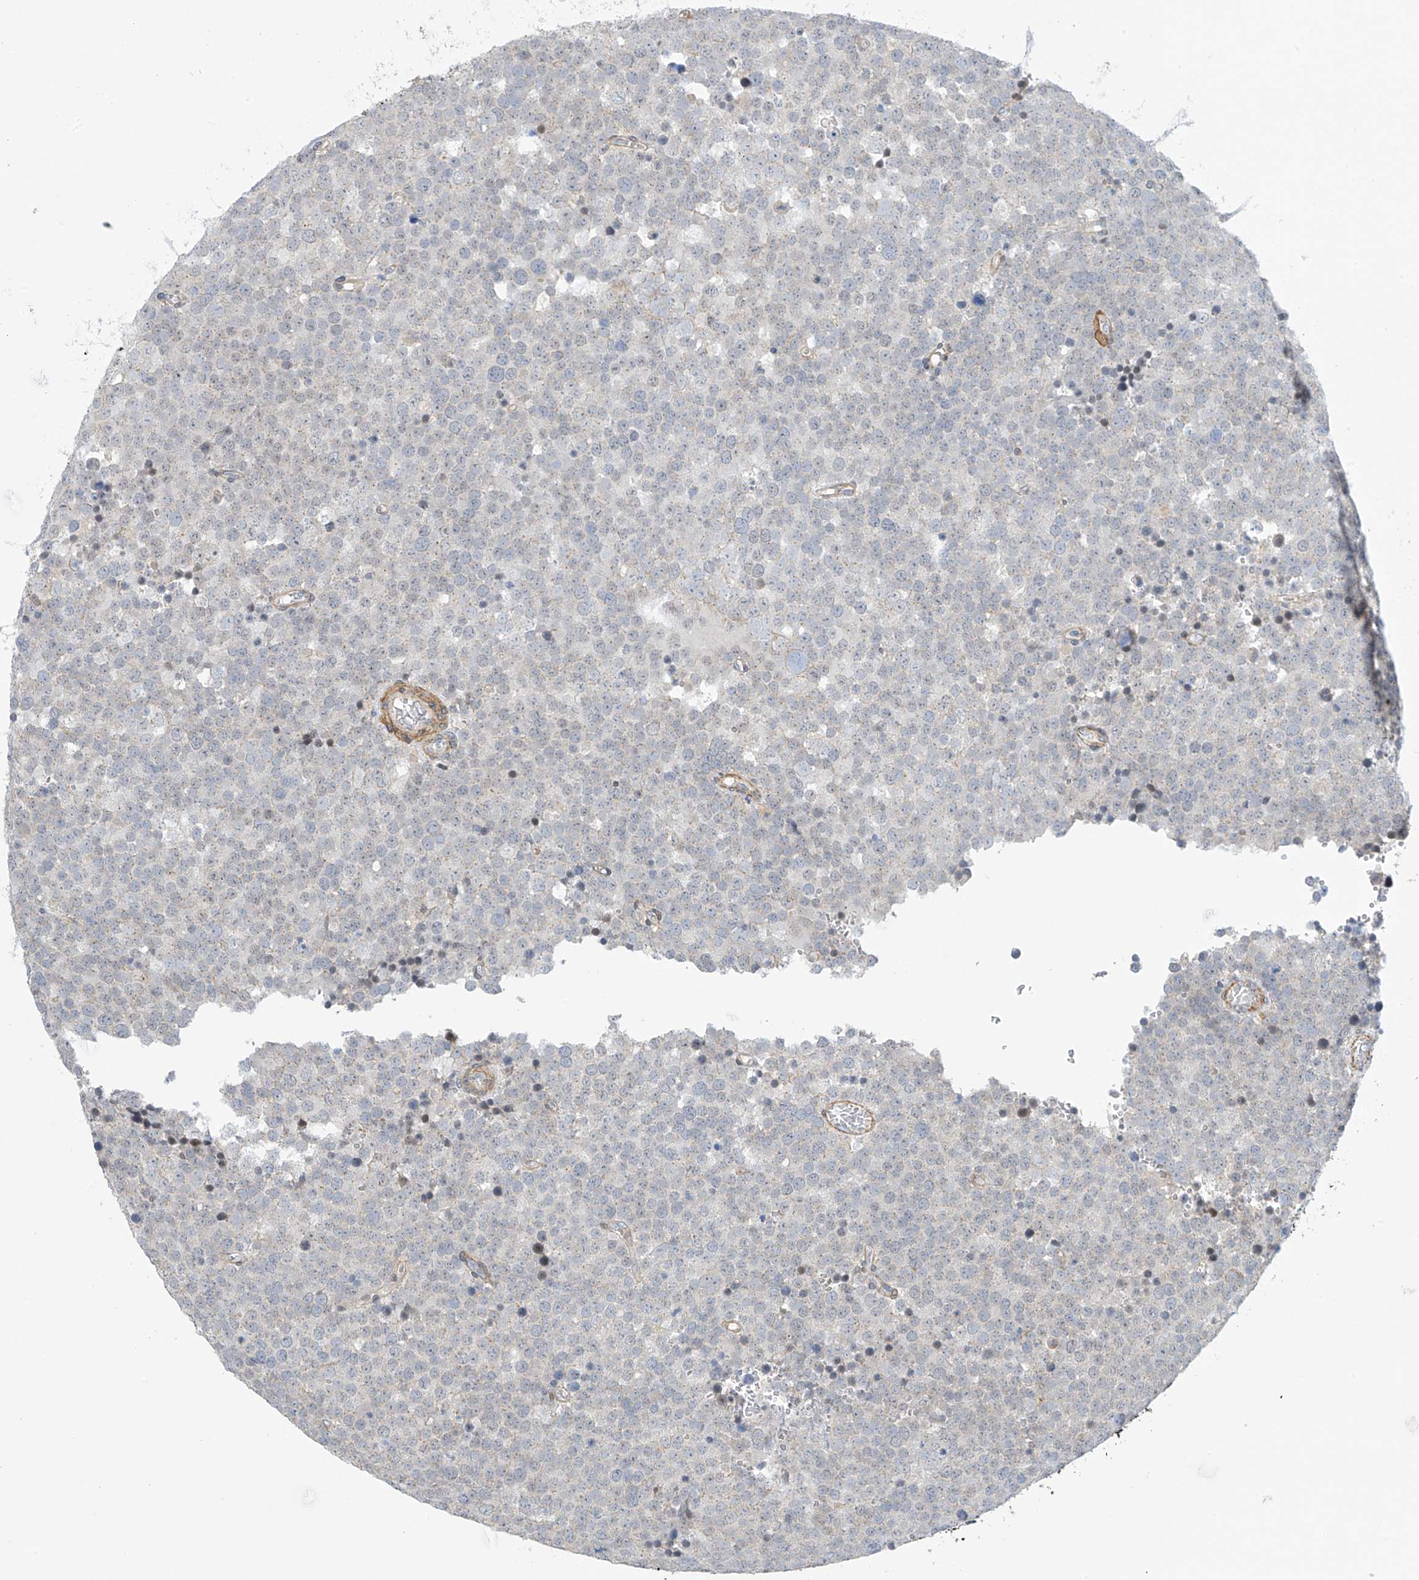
{"staining": {"intensity": "negative", "quantity": "none", "location": "none"}, "tissue": "testis cancer", "cell_type": "Tumor cells", "image_type": "cancer", "snomed": [{"axis": "morphology", "description": "Seminoma, NOS"}, {"axis": "topography", "description": "Testis"}], "caption": "High magnification brightfield microscopy of testis seminoma stained with DAB (brown) and counterstained with hematoxylin (blue): tumor cells show no significant positivity.", "gene": "ZNF641", "patient": {"sex": "male", "age": 71}}